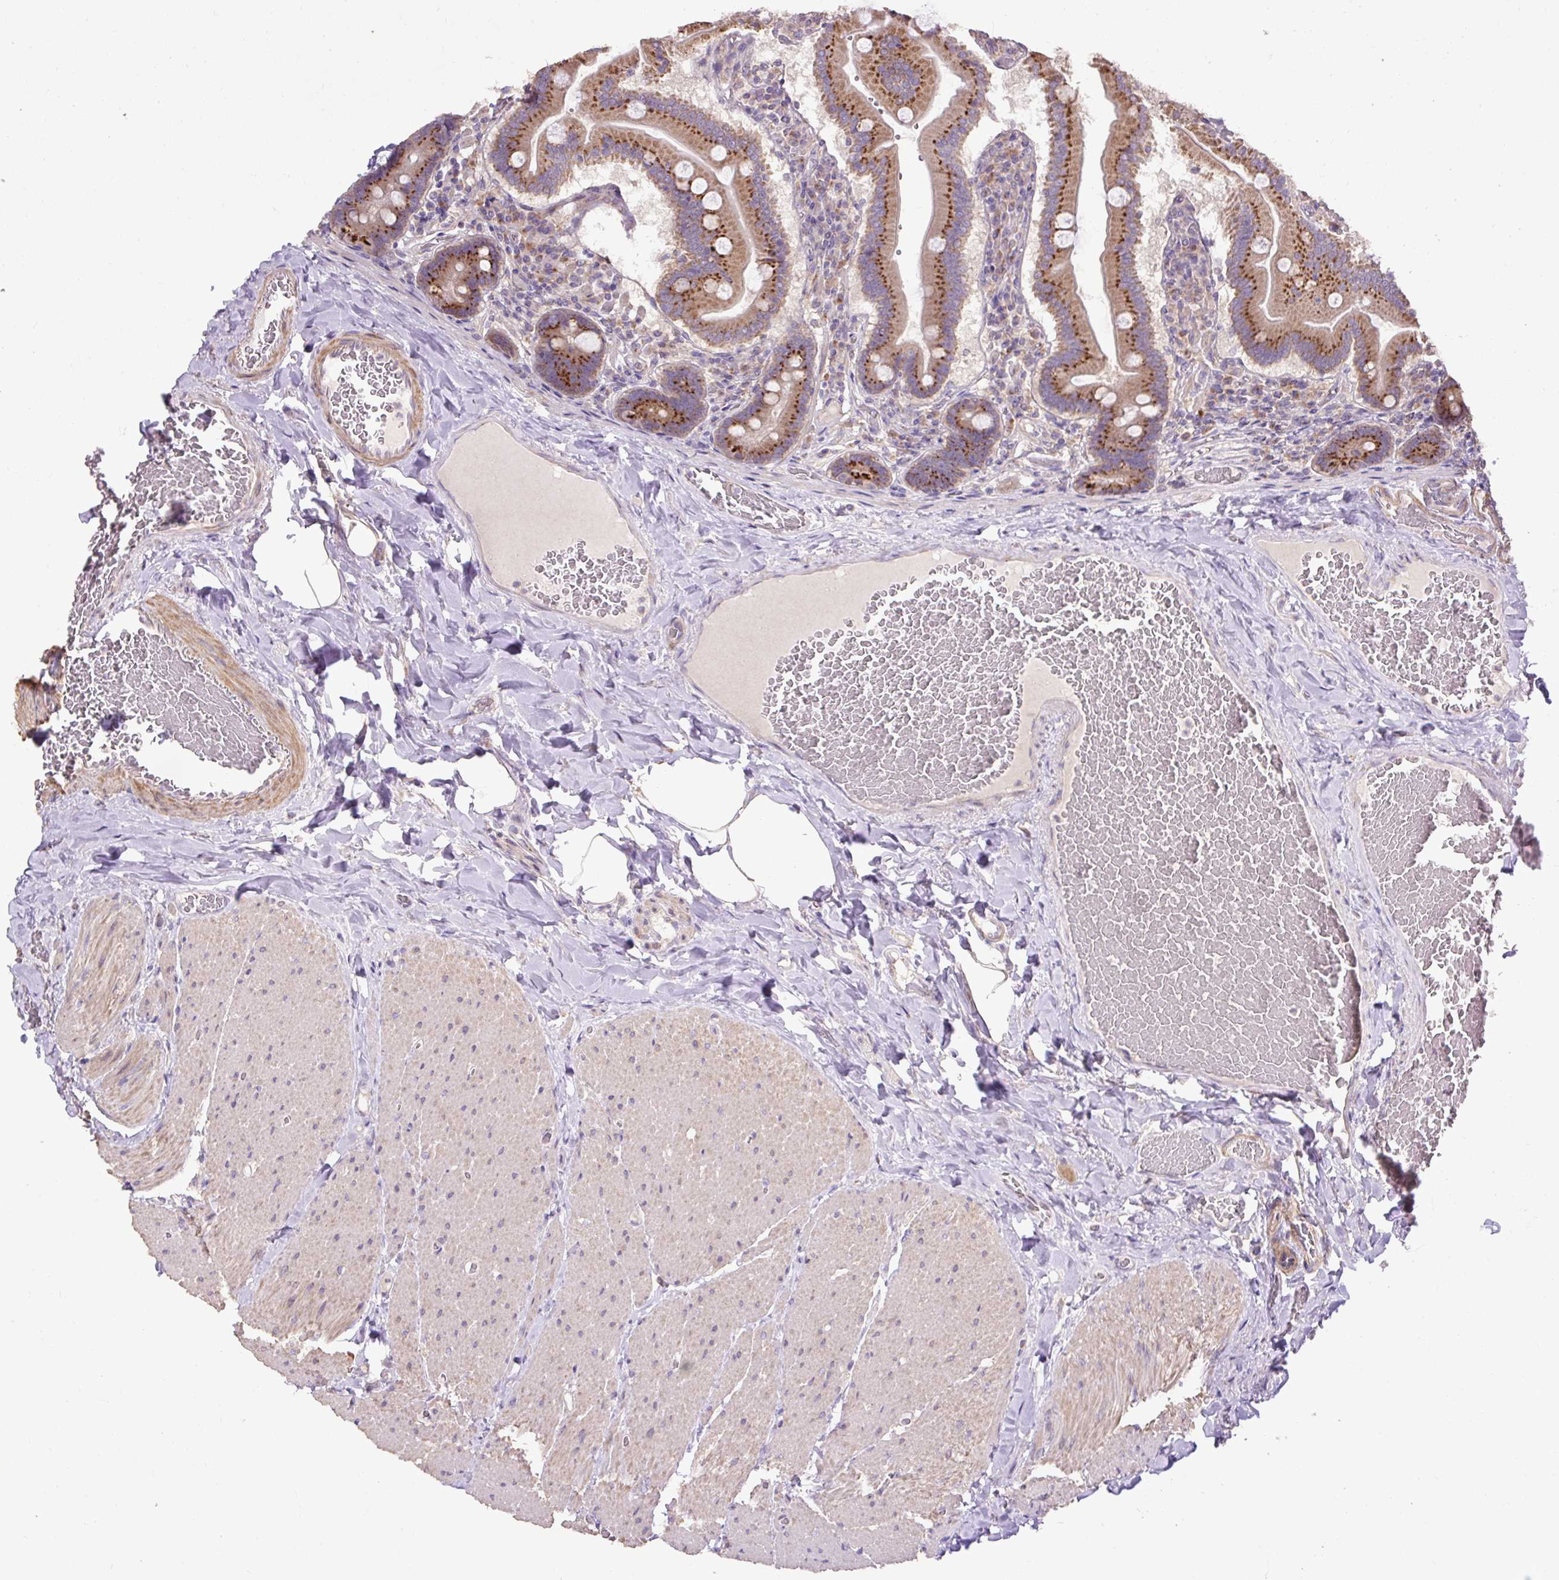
{"staining": {"intensity": "strong", "quantity": ">75%", "location": "cytoplasmic/membranous"}, "tissue": "duodenum", "cell_type": "Glandular cells", "image_type": "normal", "snomed": [{"axis": "morphology", "description": "Normal tissue, NOS"}, {"axis": "topography", "description": "Duodenum"}], "caption": "Glandular cells reveal high levels of strong cytoplasmic/membranous positivity in approximately >75% of cells in benign human duodenum. (DAB IHC, brown staining for protein, blue staining for nuclei).", "gene": "ABR", "patient": {"sex": "female", "age": 62}}